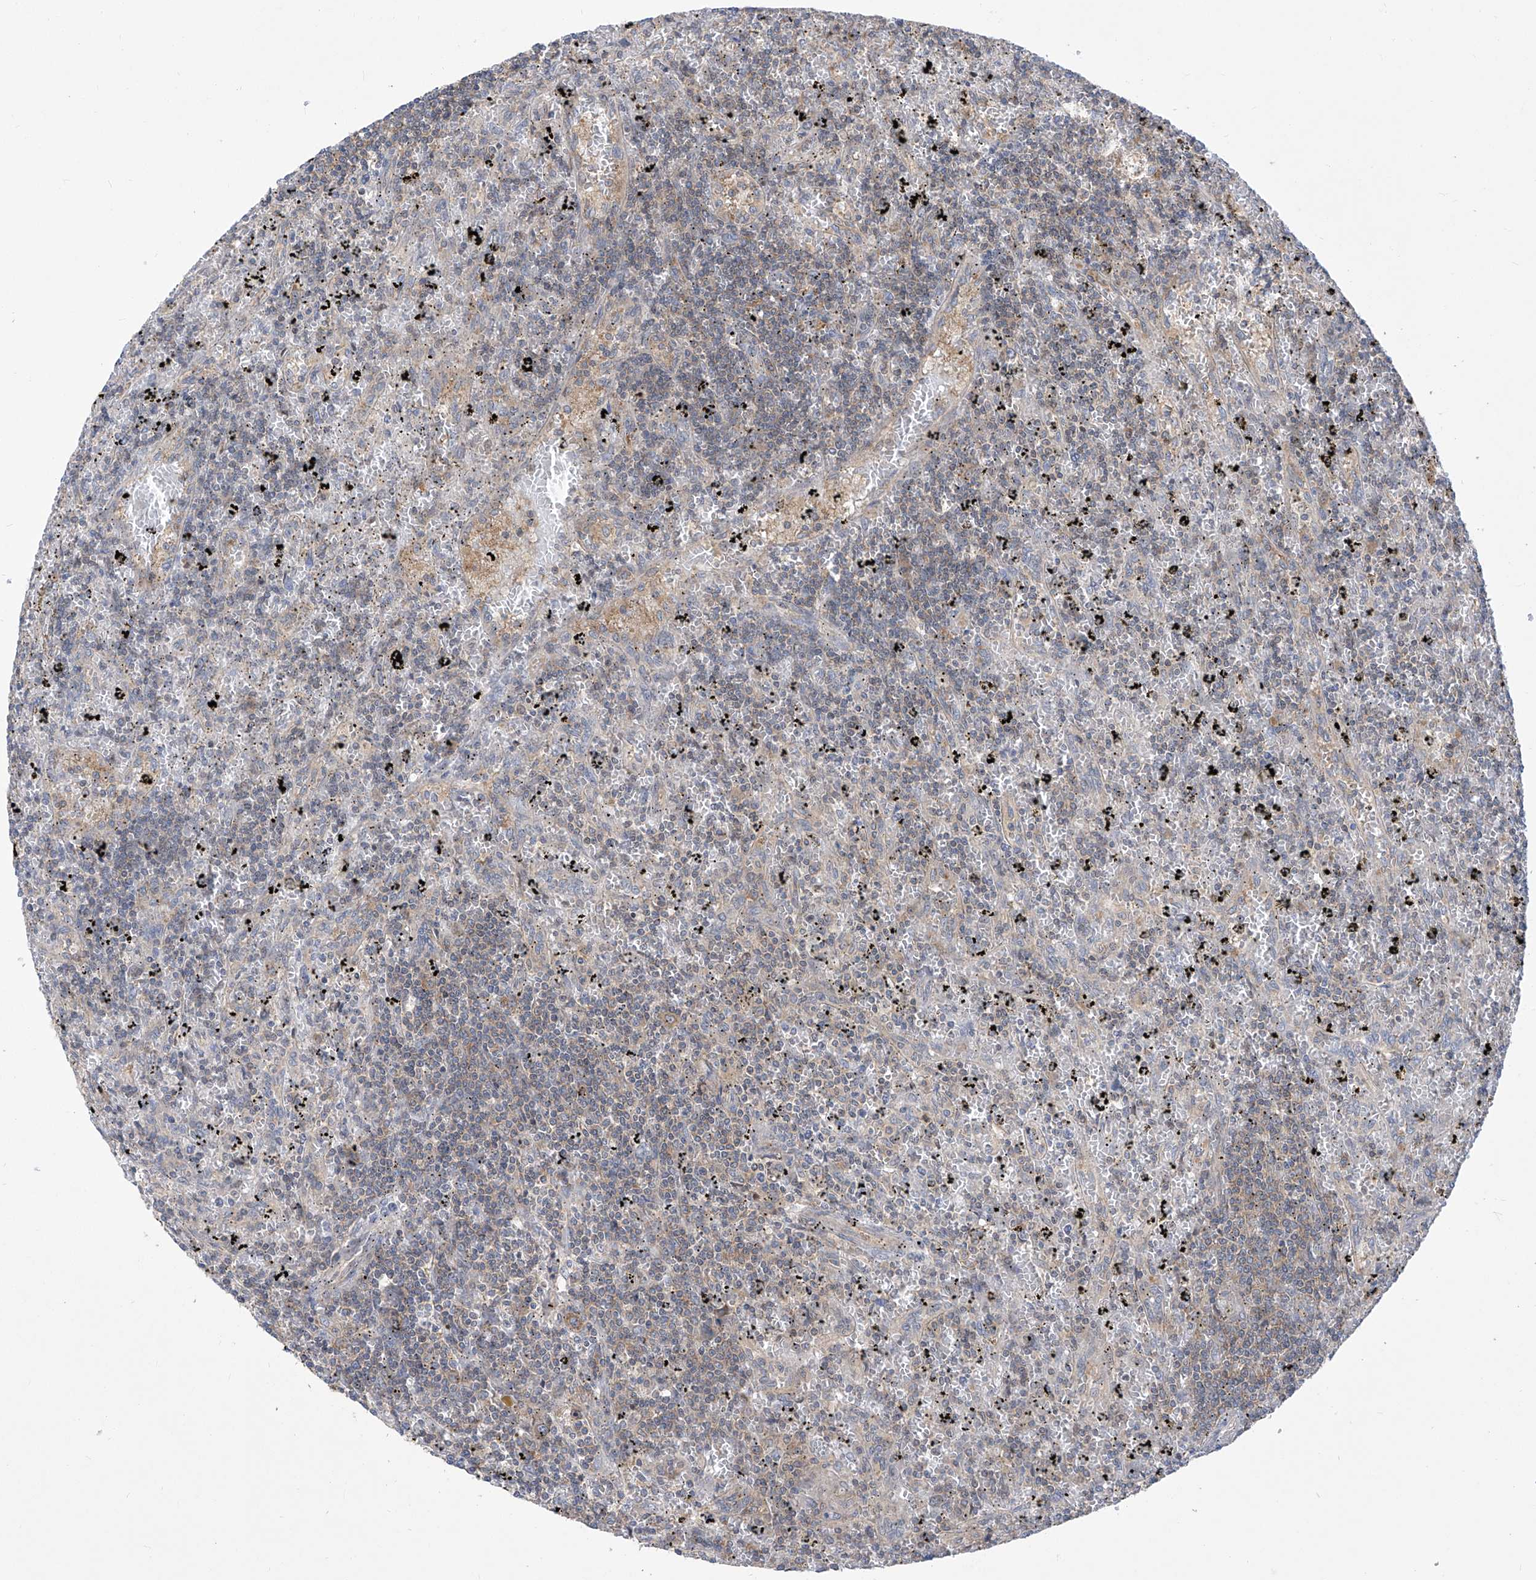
{"staining": {"intensity": "negative", "quantity": "none", "location": "none"}, "tissue": "lymphoma", "cell_type": "Tumor cells", "image_type": "cancer", "snomed": [{"axis": "morphology", "description": "Malignant lymphoma, non-Hodgkin's type, Low grade"}, {"axis": "topography", "description": "Spleen"}], "caption": "High magnification brightfield microscopy of low-grade malignant lymphoma, non-Hodgkin's type stained with DAB (3,3'-diaminobenzidine) (brown) and counterstained with hematoxylin (blue): tumor cells show no significant positivity.", "gene": "EIF3M", "patient": {"sex": "male", "age": 76}}